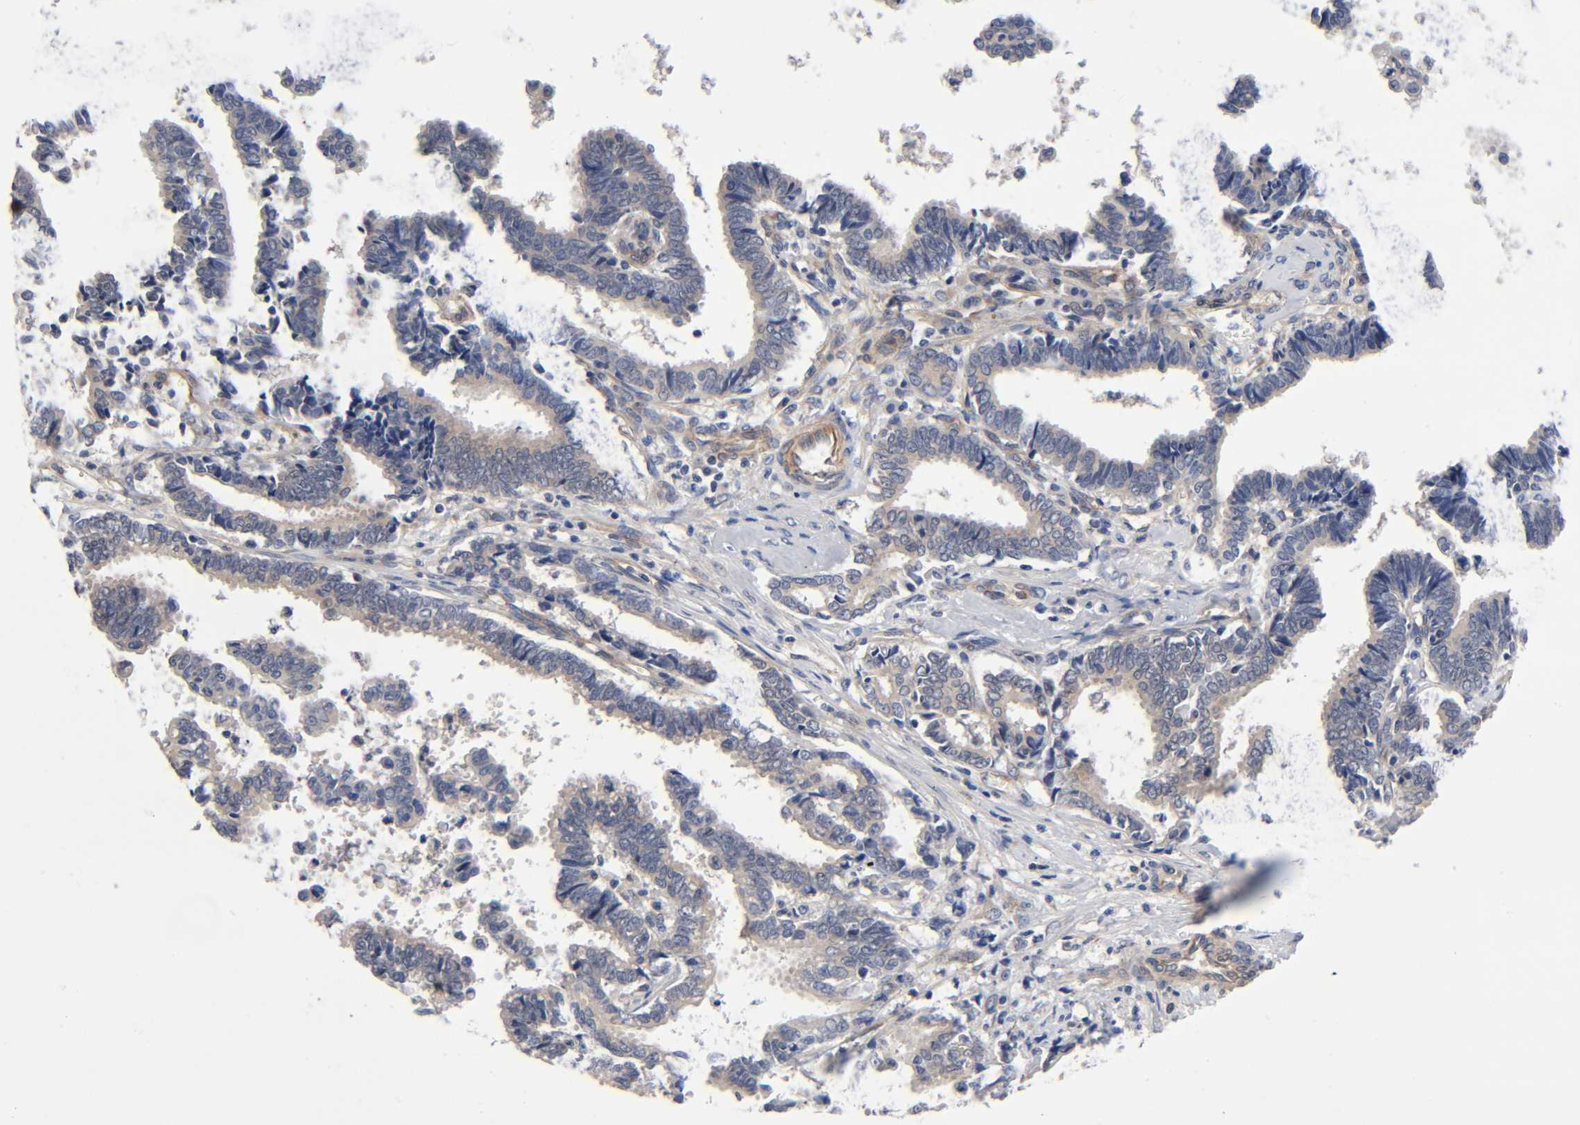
{"staining": {"intensity": "negative", "quantity": "none", "location": "none"}, "tissue": "liver cancer", "cell_type": "Tumor cells", "image_type": "cancer", "snomed": [{"axis": "morphology", "description": "Cholangiocarcinoma"}, {"axis": "topography", "description": "Liver"}], "caption": "Immunohistochemical staining of liver cancer (cholangiocarcinoma) shows no significant positivity in tumor cells.", "gene": "RAB13", "patient": {"sex": "male", "age": 57}}